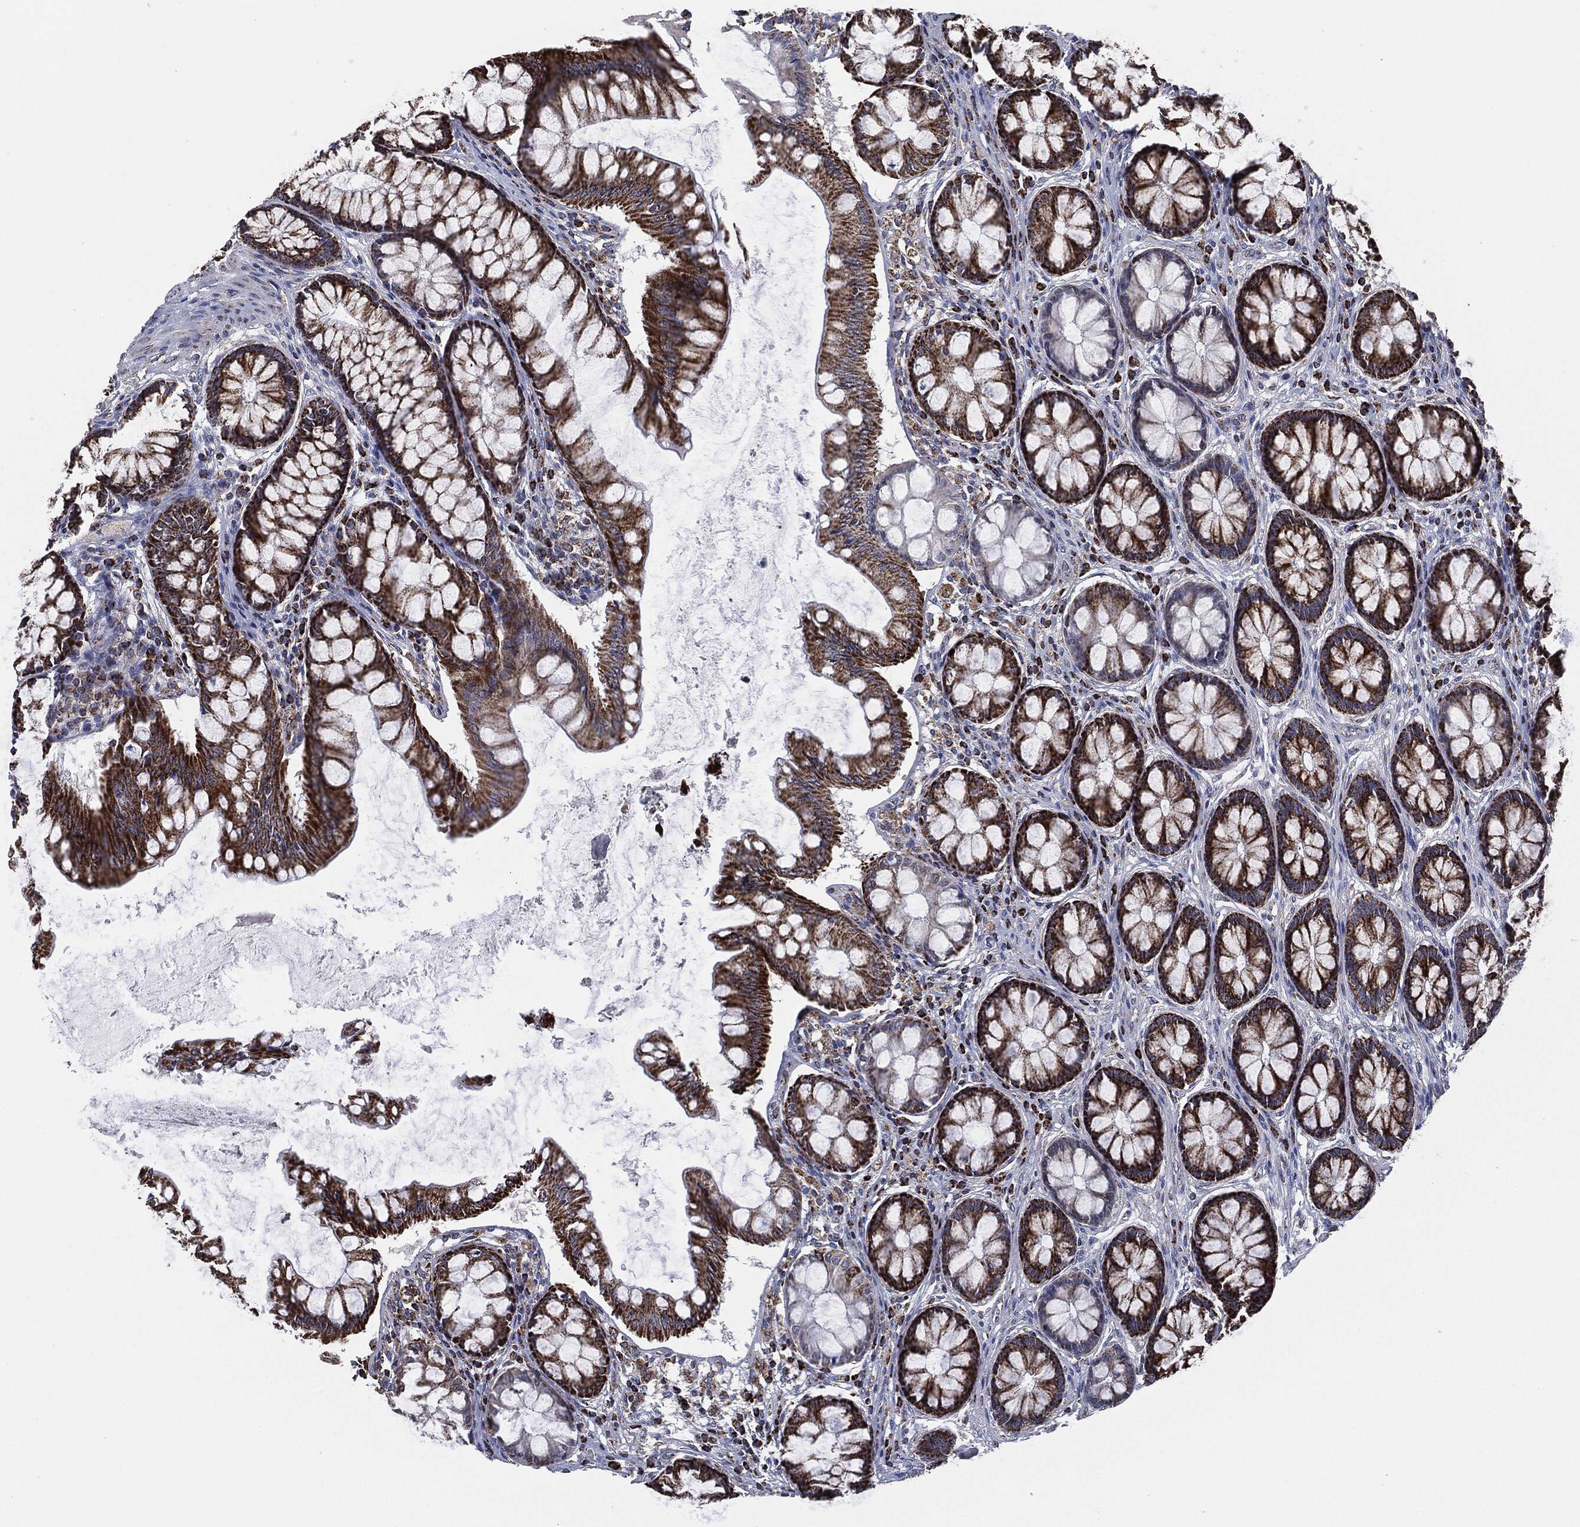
{"staining": {"intensity": "negative", "quantity": "none", "location": "none"}, "tissue": "colon", "cell_type": "Endothelial cells", "image_type": "normal", "snomed": [{"axis": "morphology", "description": "Normal tissue, NOS"}, {"axis": "topography", "description": "Colon"}], "caption": "A high-resolution image shows immunohistochemistry (IHC) staining of normal colon, which exhibits no significant expression in endothelial cells.", "gene": "NDUFV2", "patient": {"sex": "female", "age": 65}}